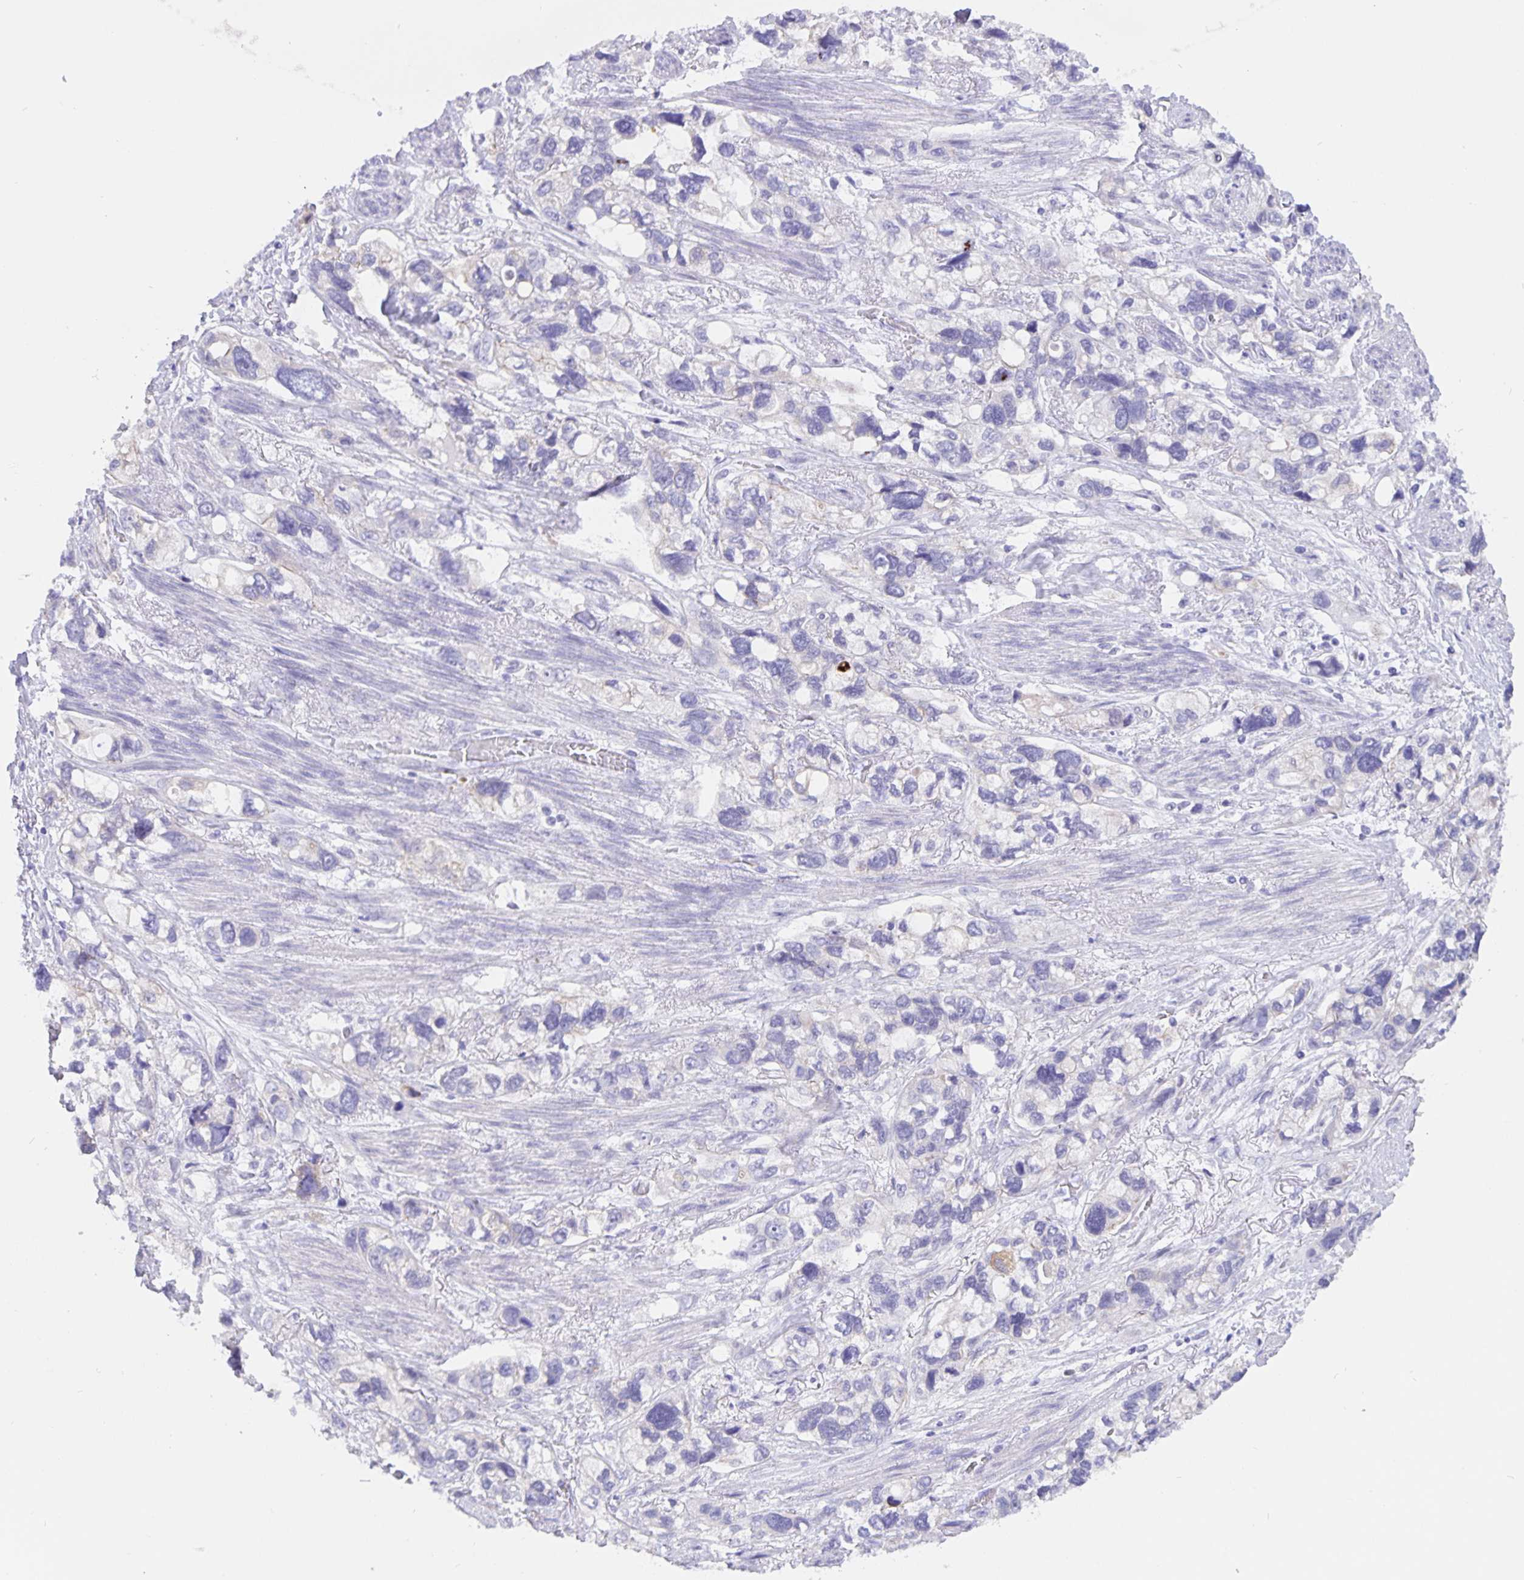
{"staining": {"intensity": "negative", "quantity": "none", "location": "none"}, "tissue": "stomach cancer", "cell_type": "Tumor cells", "image_type": "cancer", "snomed": [{"axis": "morphology", "description": "Adenocarcinoma, NOS"}, {"axis": "topography", "description": "Stomach, upper"}], "caption": "This is a histopathology image of immunohistochemistry (IHC) staining of stomach cancer, which shows no positivity in tumor cells.", "gene": "ERMN", "patient": {"sex": "female", "age": 81}}